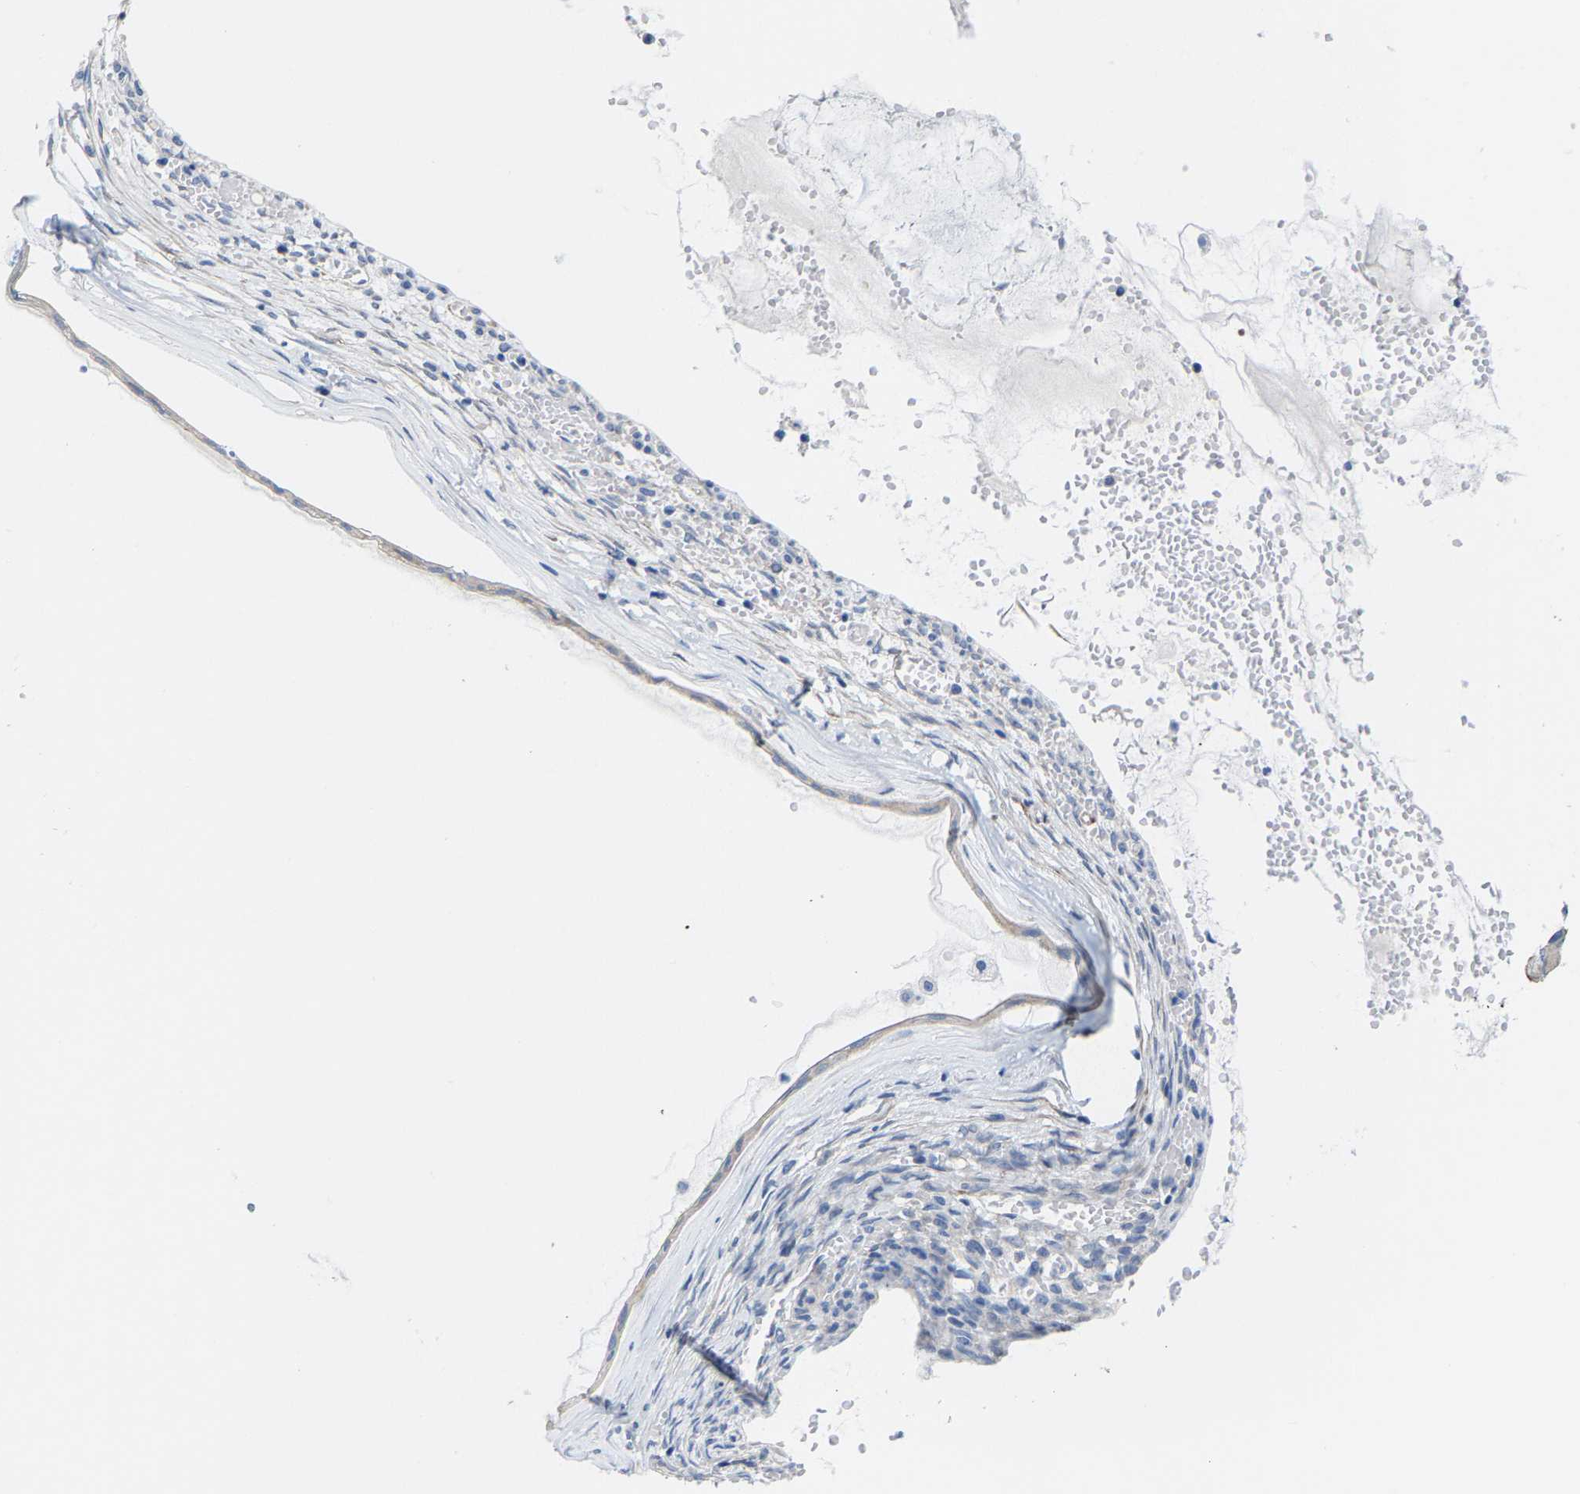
{"staining": {"intensity": "negative", "quantity": "none", "location": "none"}, "tissue": "ovarian cancer", "cell_type": "Tumor cells", "image_type": "cancer", "snomed": [{"axis": "morphology", "description": "Cystadenocarcinoma, mucinous, NOS"}, {"axis": "topography", "description": "Ovary"}], "caption": "A micrograph of human mucinous cystadenocarcinoma (ovarian) is negative for staining in tumor cells. Brightfield microscopy of immunohistochemistry (IHC) stained with DAB (brown) and hematoxylin (blue), captured at high magnification.", "gene": "DSCAM", "patient": {"sex": "female", "age": 73}}